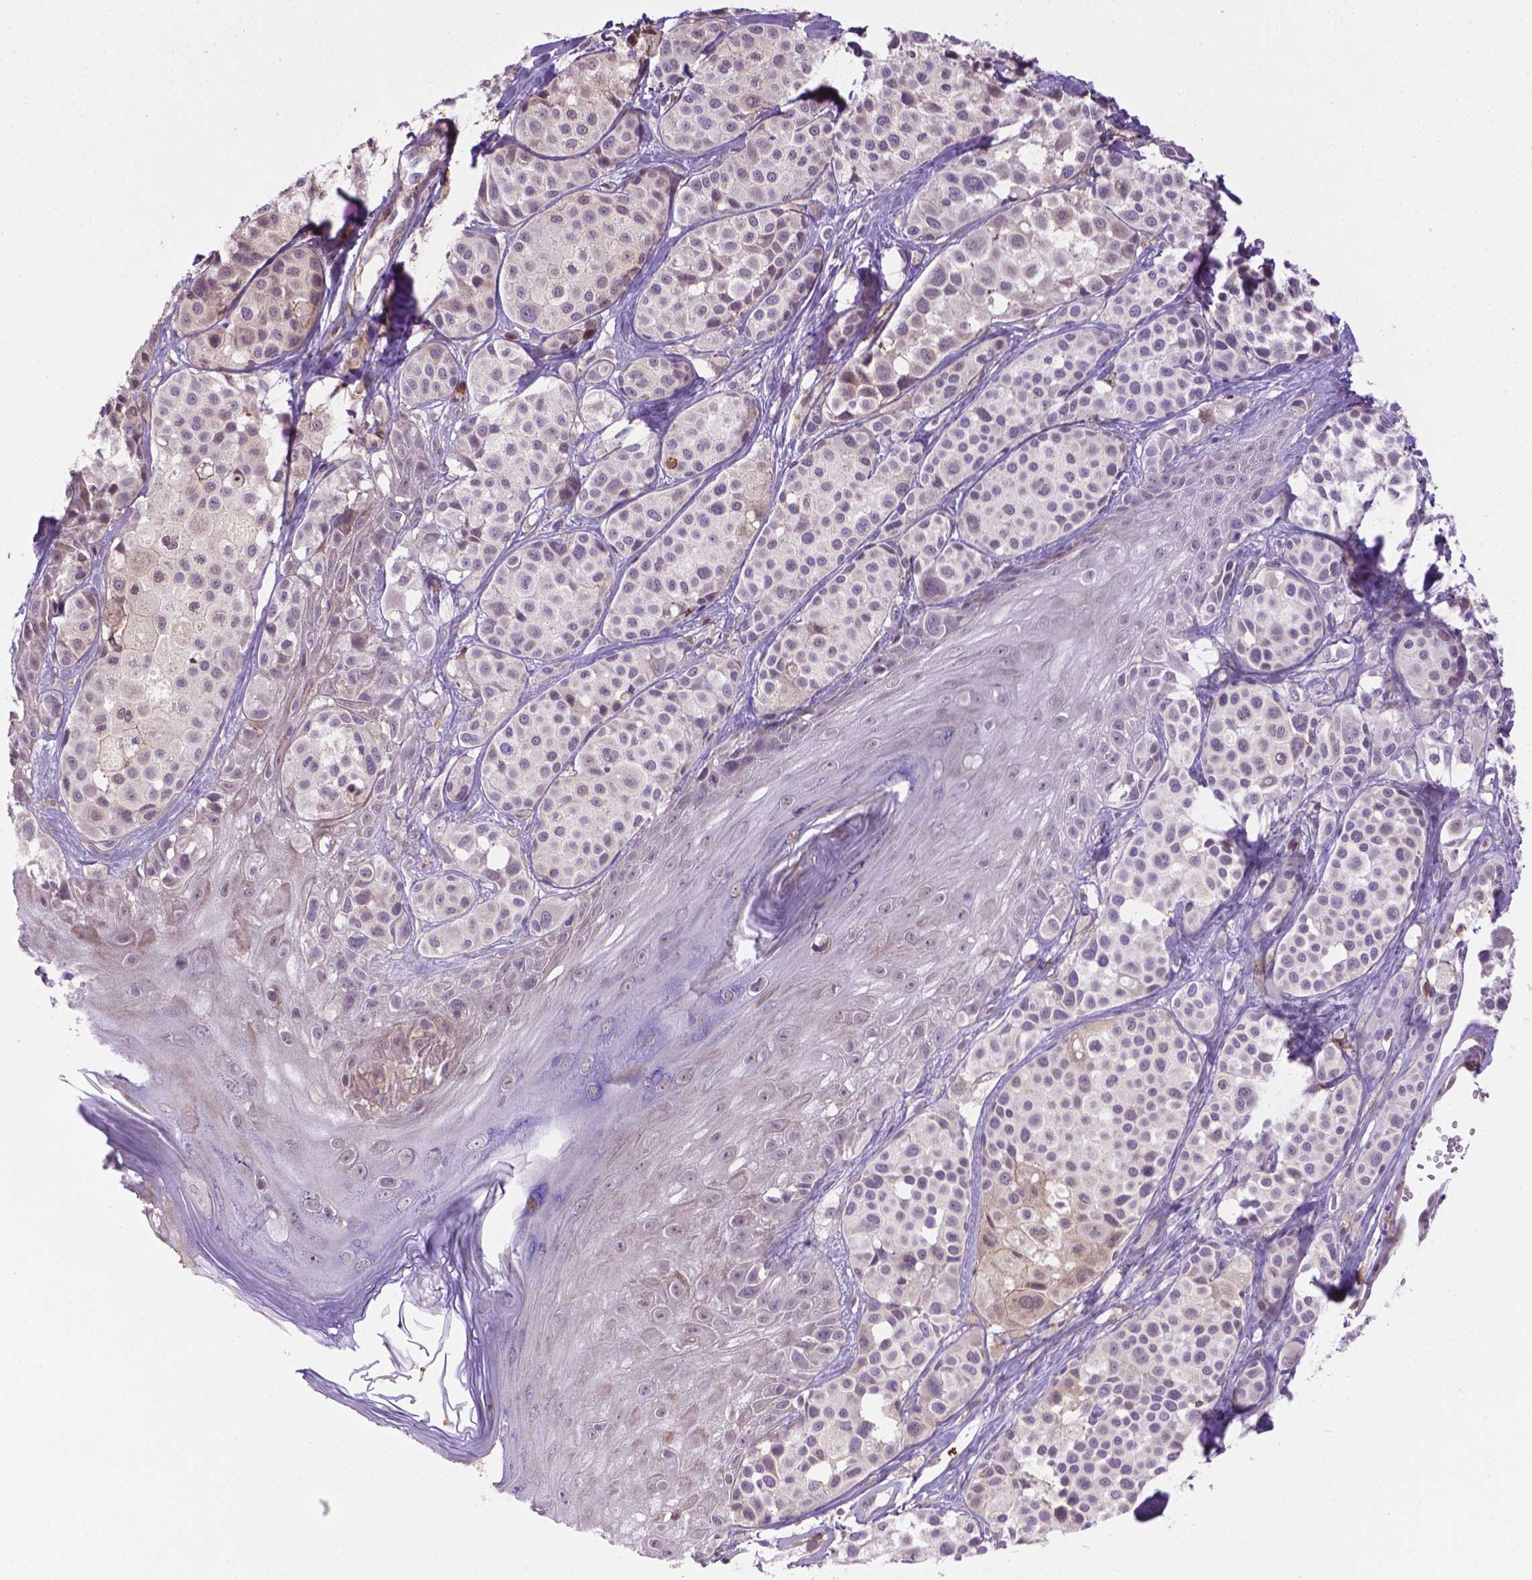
{"staining": {"intensity": "negative", "quantity": "none", "location": "none"}, "tissue": "melanoma", "cell_type": "Tumor cells", "image_type": "cancer", "snomed": [{"axis": "morphology", "description": "Malignant melanoma, NOS"}, {"axis": "topography", "description": "Skin"}], "caption": "Immunohistochemical staining of malignant melanoma exhibits no significant expression in tumor cells. (Immunohistochemistry, brightfield microscopy, high magnification).", "gene": "ACAD10", "patient": {"sex": "male", "age": 77}}